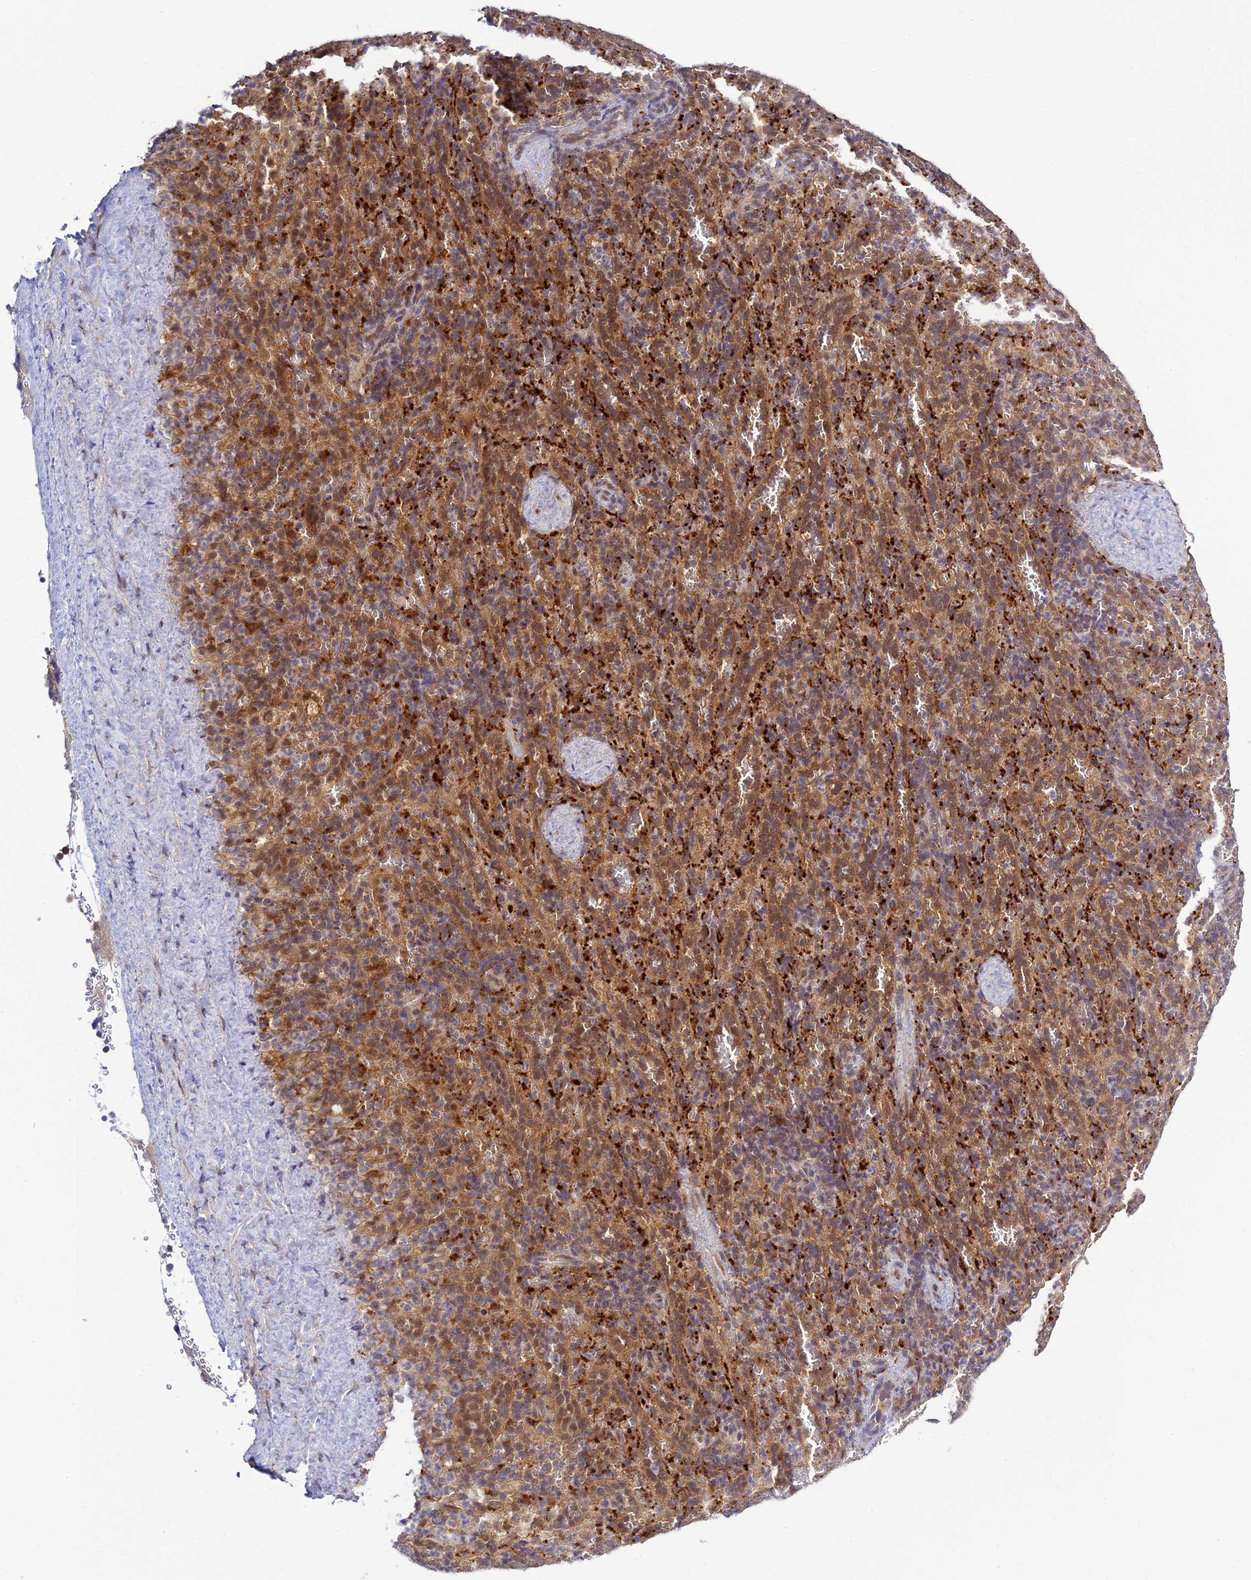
{"staining": {"intensity": "moderate", "quantity": "25%-75%", "location": "cytoplasmic/membranous"}, "tissue": "spleen", "cell_type": "Cells in red pulp", "image_type": "normal", "snomed": [{"axis": "morphology", "description": "Normal tissue, NOS"}, {"axis": "topography", "description": "Spleen"}], "caption": "A brown stain shows moderate cytoplasmic/membranous positivity of a protein in cells in red pulp of benign human spleen. (IHC, brightfield microscopy, high magnification).", "gene": "SKIC8", "patient": {"sex": "female", "age": 21}}